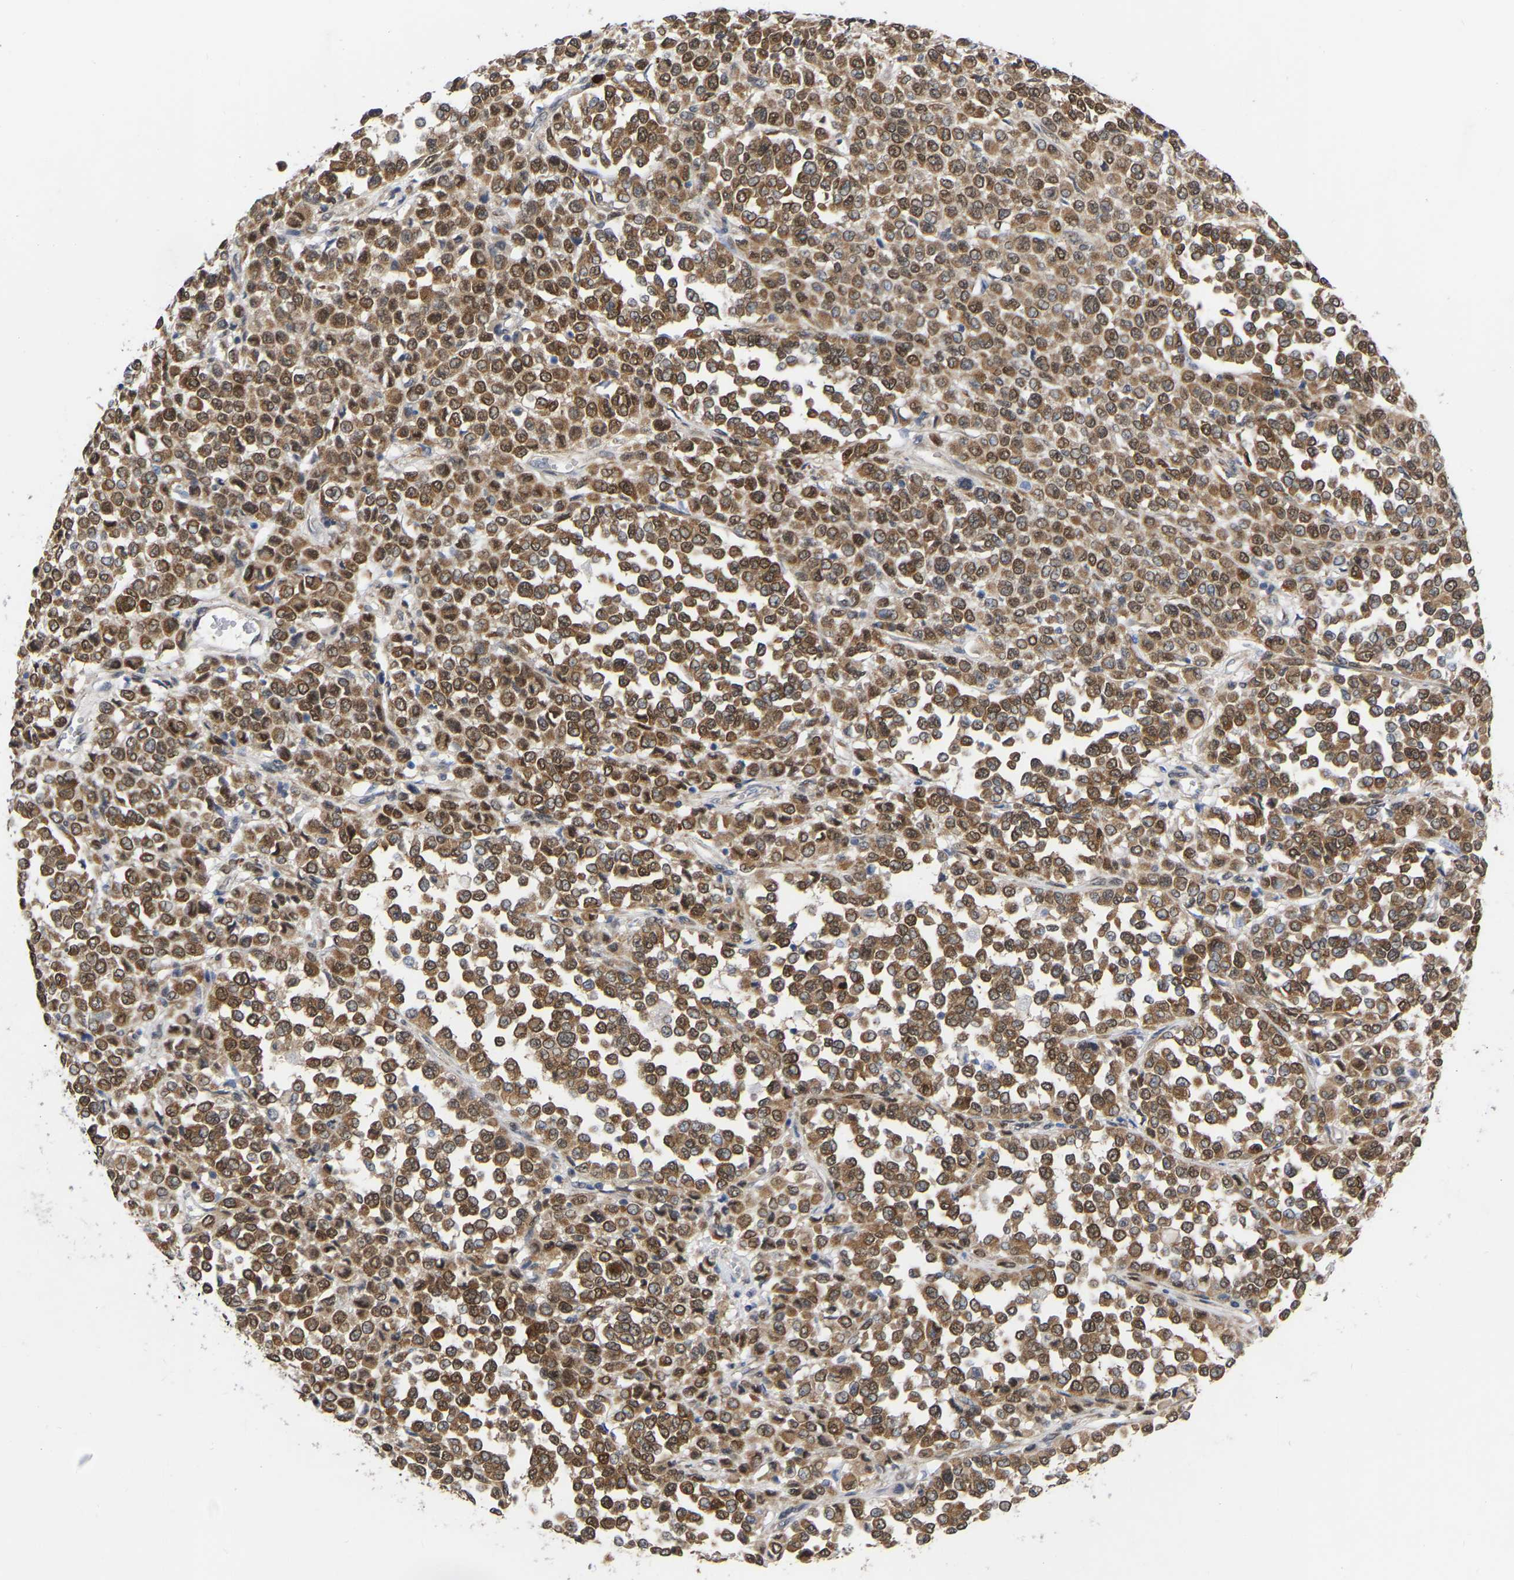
{"staining": {"intensity": "moderate", "quantity": ">75%", "location": "cytoplasmic/membranous"}, "tissue": "melanoma", "cell_type": "Tumor cells", "image_type": "cancer", "snomed": [{"axis": "morphology", "description": "Malignant melanoma, Metastatic site"}, {"axis": "topography", "description": "Pancreas"}], "caption": "Approximately >75% of tumor cells in malignant melanoma (metastatic site) exhibit moderate cytoplasmic/membranous protein positivity as visualized by brown immunohistochemical staining.", "gene": "UBE4B", "patient": {"sex": "female", "age": 30}}